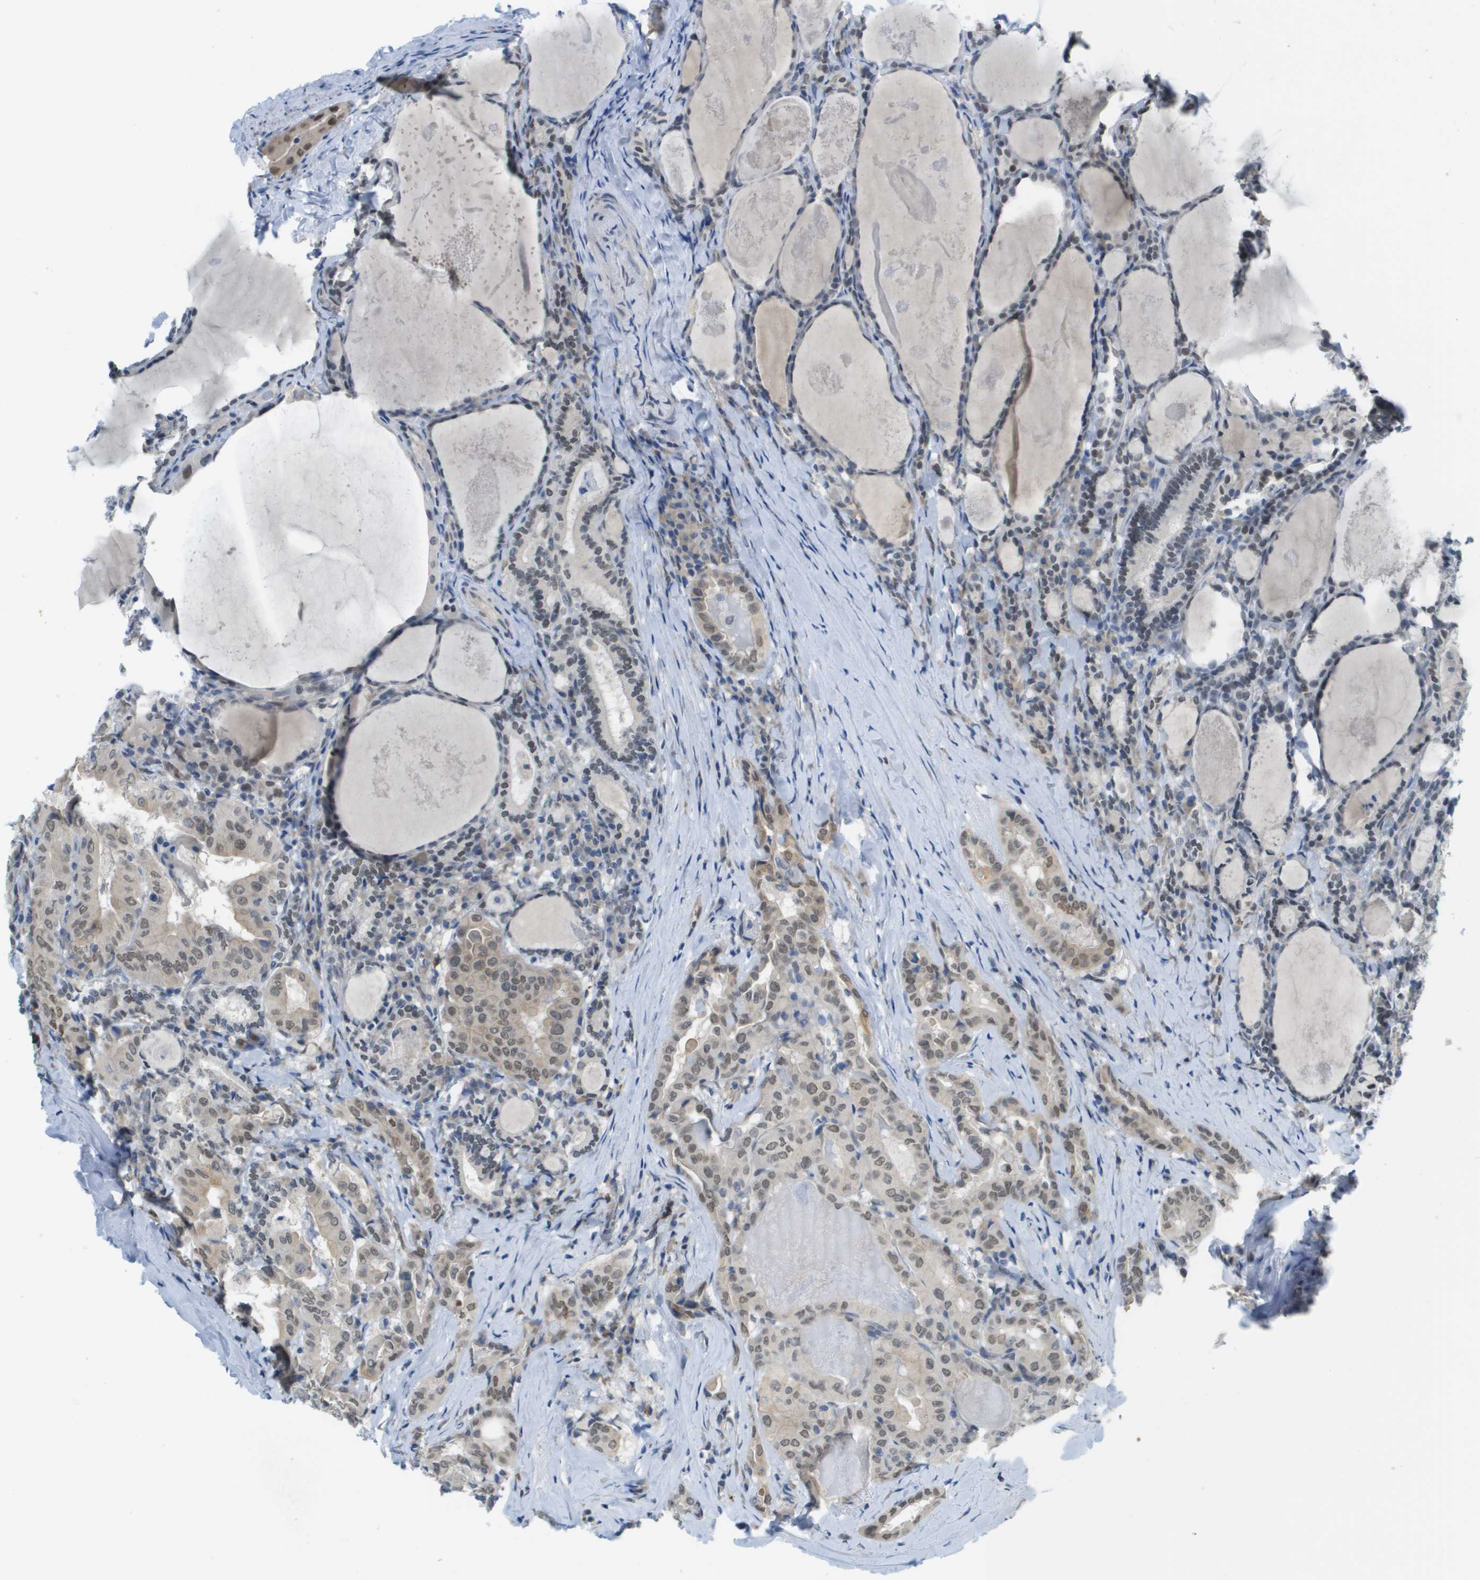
{"staining": {"intensity": "weak", "quantity": ">75%", "location": "nuclear"}, "tissue": "thyroid cancer", "cell_type": "Tumor cells", "image_type": "cancer", "snomed": [{"axis": "morphology", "description": "Papillary adenocarcinoma, NOS"}, {"axis": "topography", "description": "Thyroid gland"}], "caption": "Weak nuclear positivity is identified in about >75% of tumor cells in thyroid cancer (papillary adenocarcinoma). (IHC, brightfield microscopy, high magnification).", "gene": "ARID1B", "patient": {"sex": "female", "age": 42}}